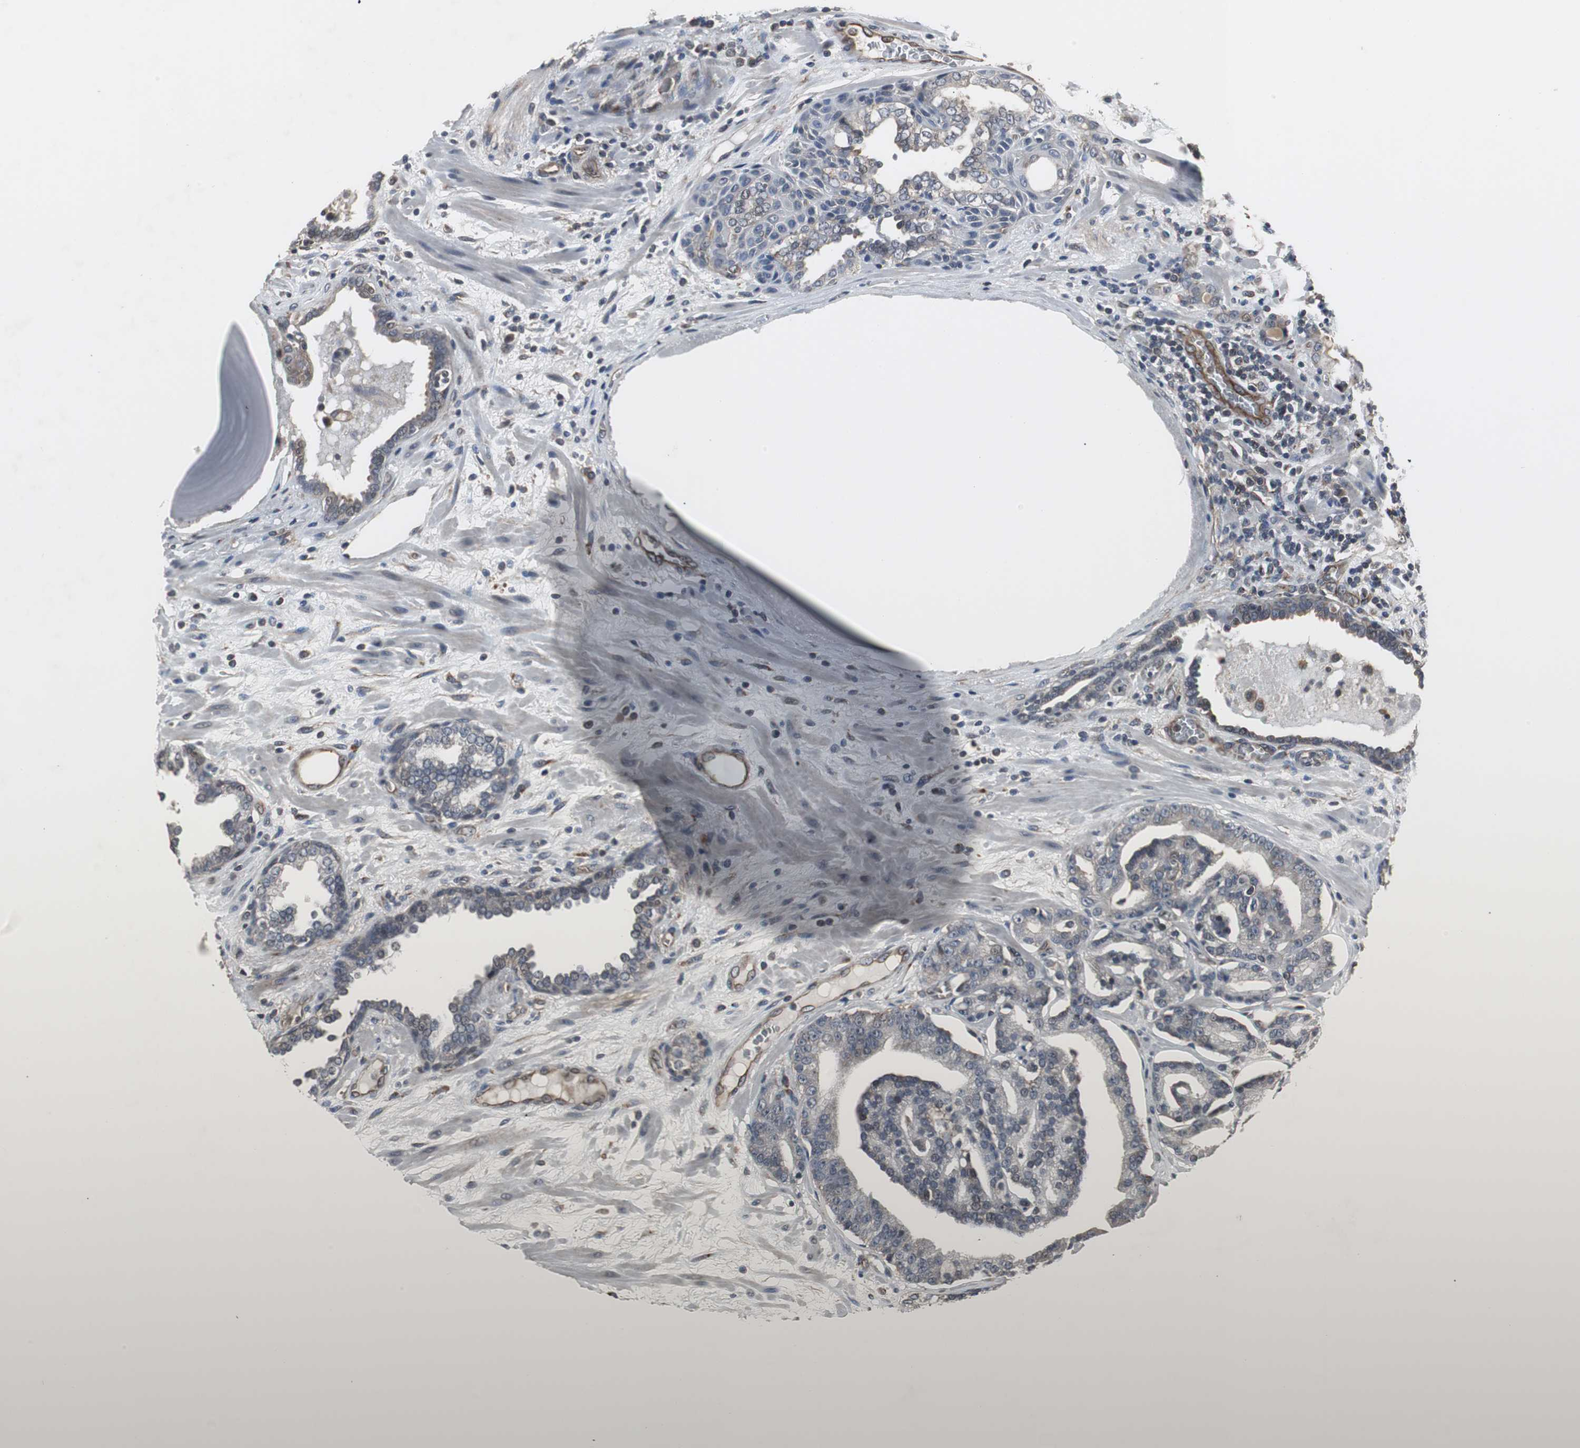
{"staining": {"intensity": "weak", "quantity": "25%-75%", "location": "cytoplasmic/membranous"}, "tissue": "prostate cancer", "cell_type": "Tumor cells", "image_type": "cancer", "snomed": [{"axis": "morphology", "description": "Adenocarcinoma, Low grade"}, {"axis": "topography", "description": "Prostate"}], "caption": "Adenocarcinoma (low-grade) (prostate) tissue demonstrates weak cytoplasmic/membranous expression in approximately 25%-75% of tumor cells", "gene": "ATP2B2", "patient": {"sex": "male", "age": 63}}